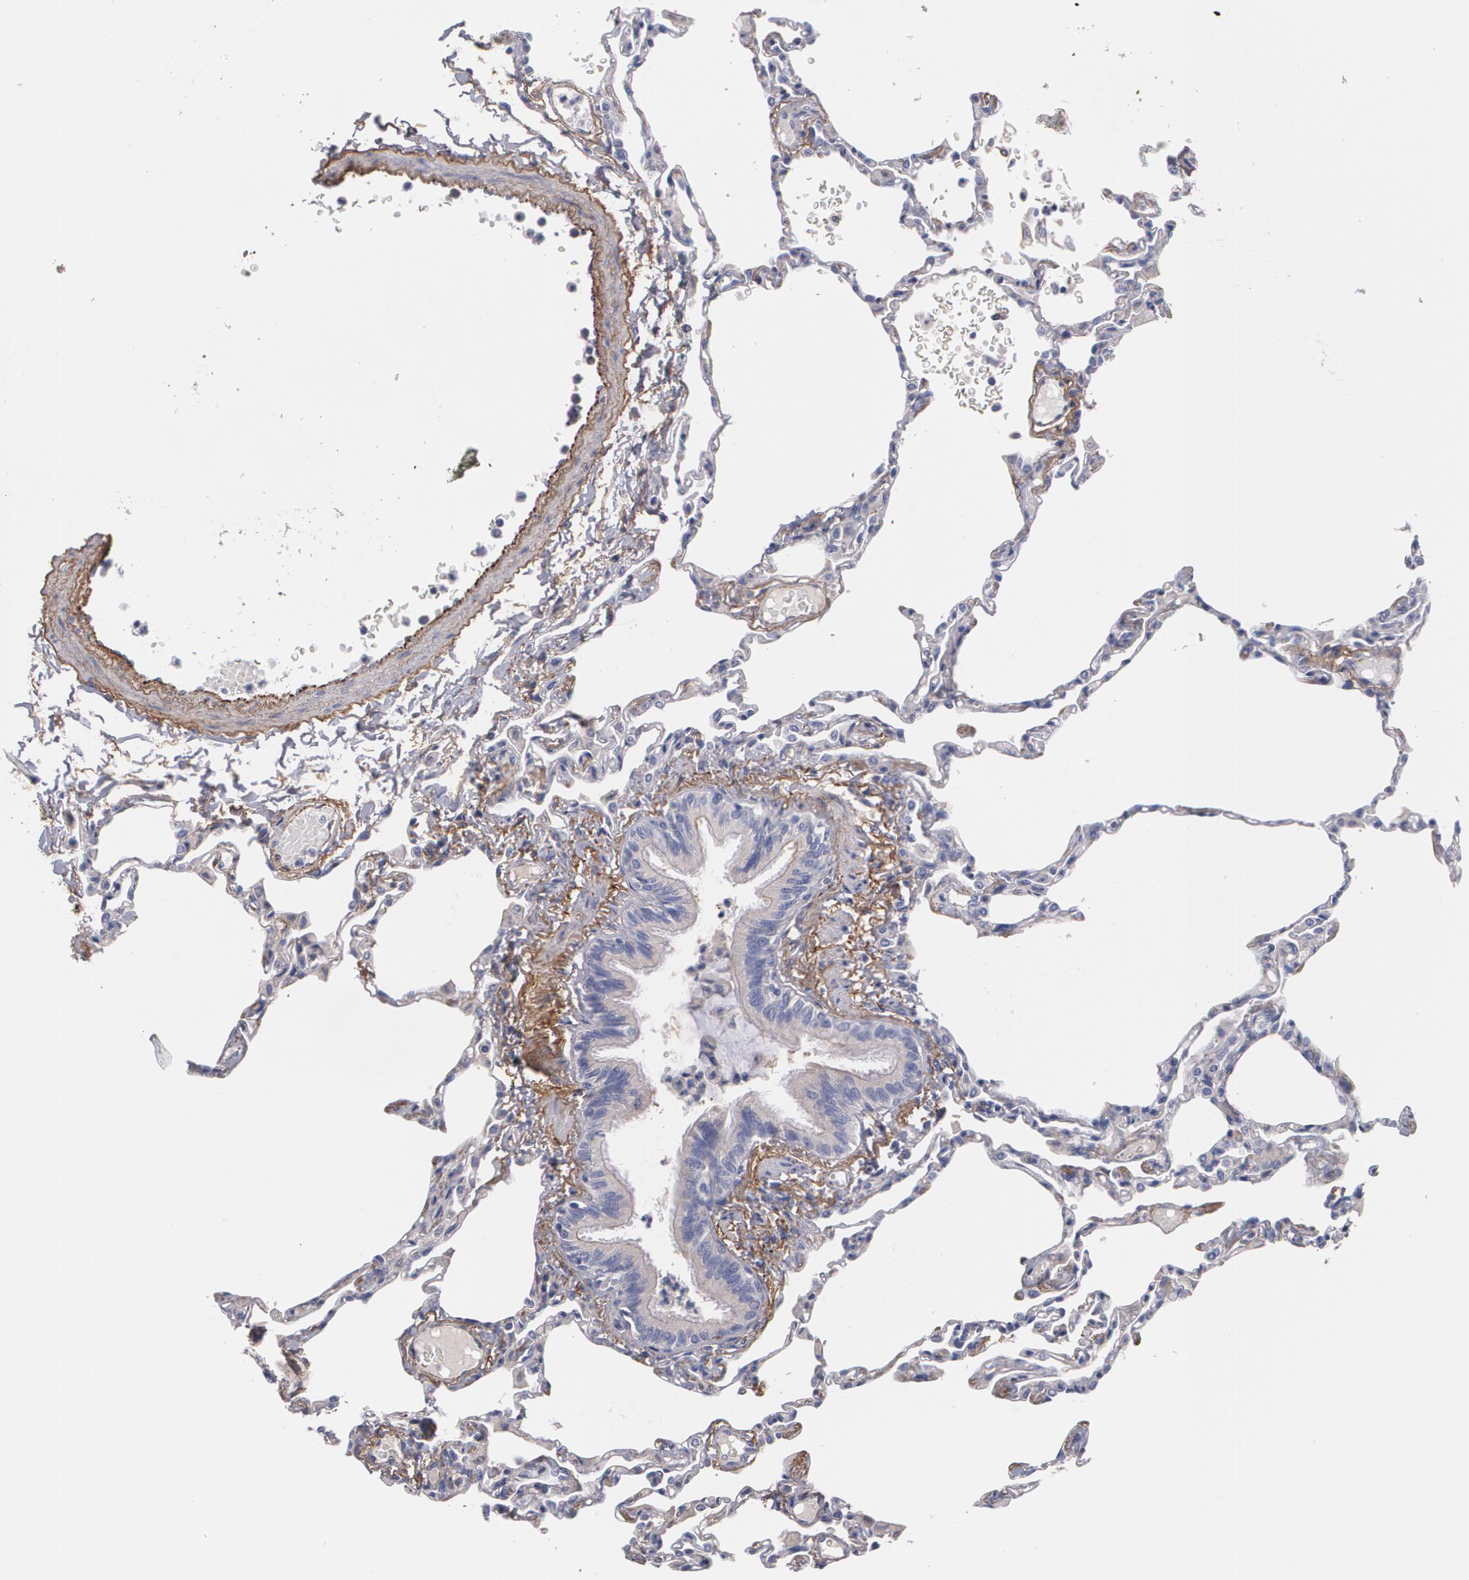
{"staining": {"intensity": "negative", "quantity": "none", "location": "none"}, "tissue": "lung", "cell_type": "Alveolar cells", "image_type": "normal", "snomed": [{"axis": "morphology", "description": "Normal tissue, NOS"}, {"axis": "topography", "description": "Lung"}], "caption": "This histopathology image is of unremarkable lung stained with IHC to label a protein in brown with the nuclei are counter-stained blue. There is no positivity in alveolar cells.", "gene": "FBLN1", "patient": {"sex": "female", "age": 49}}